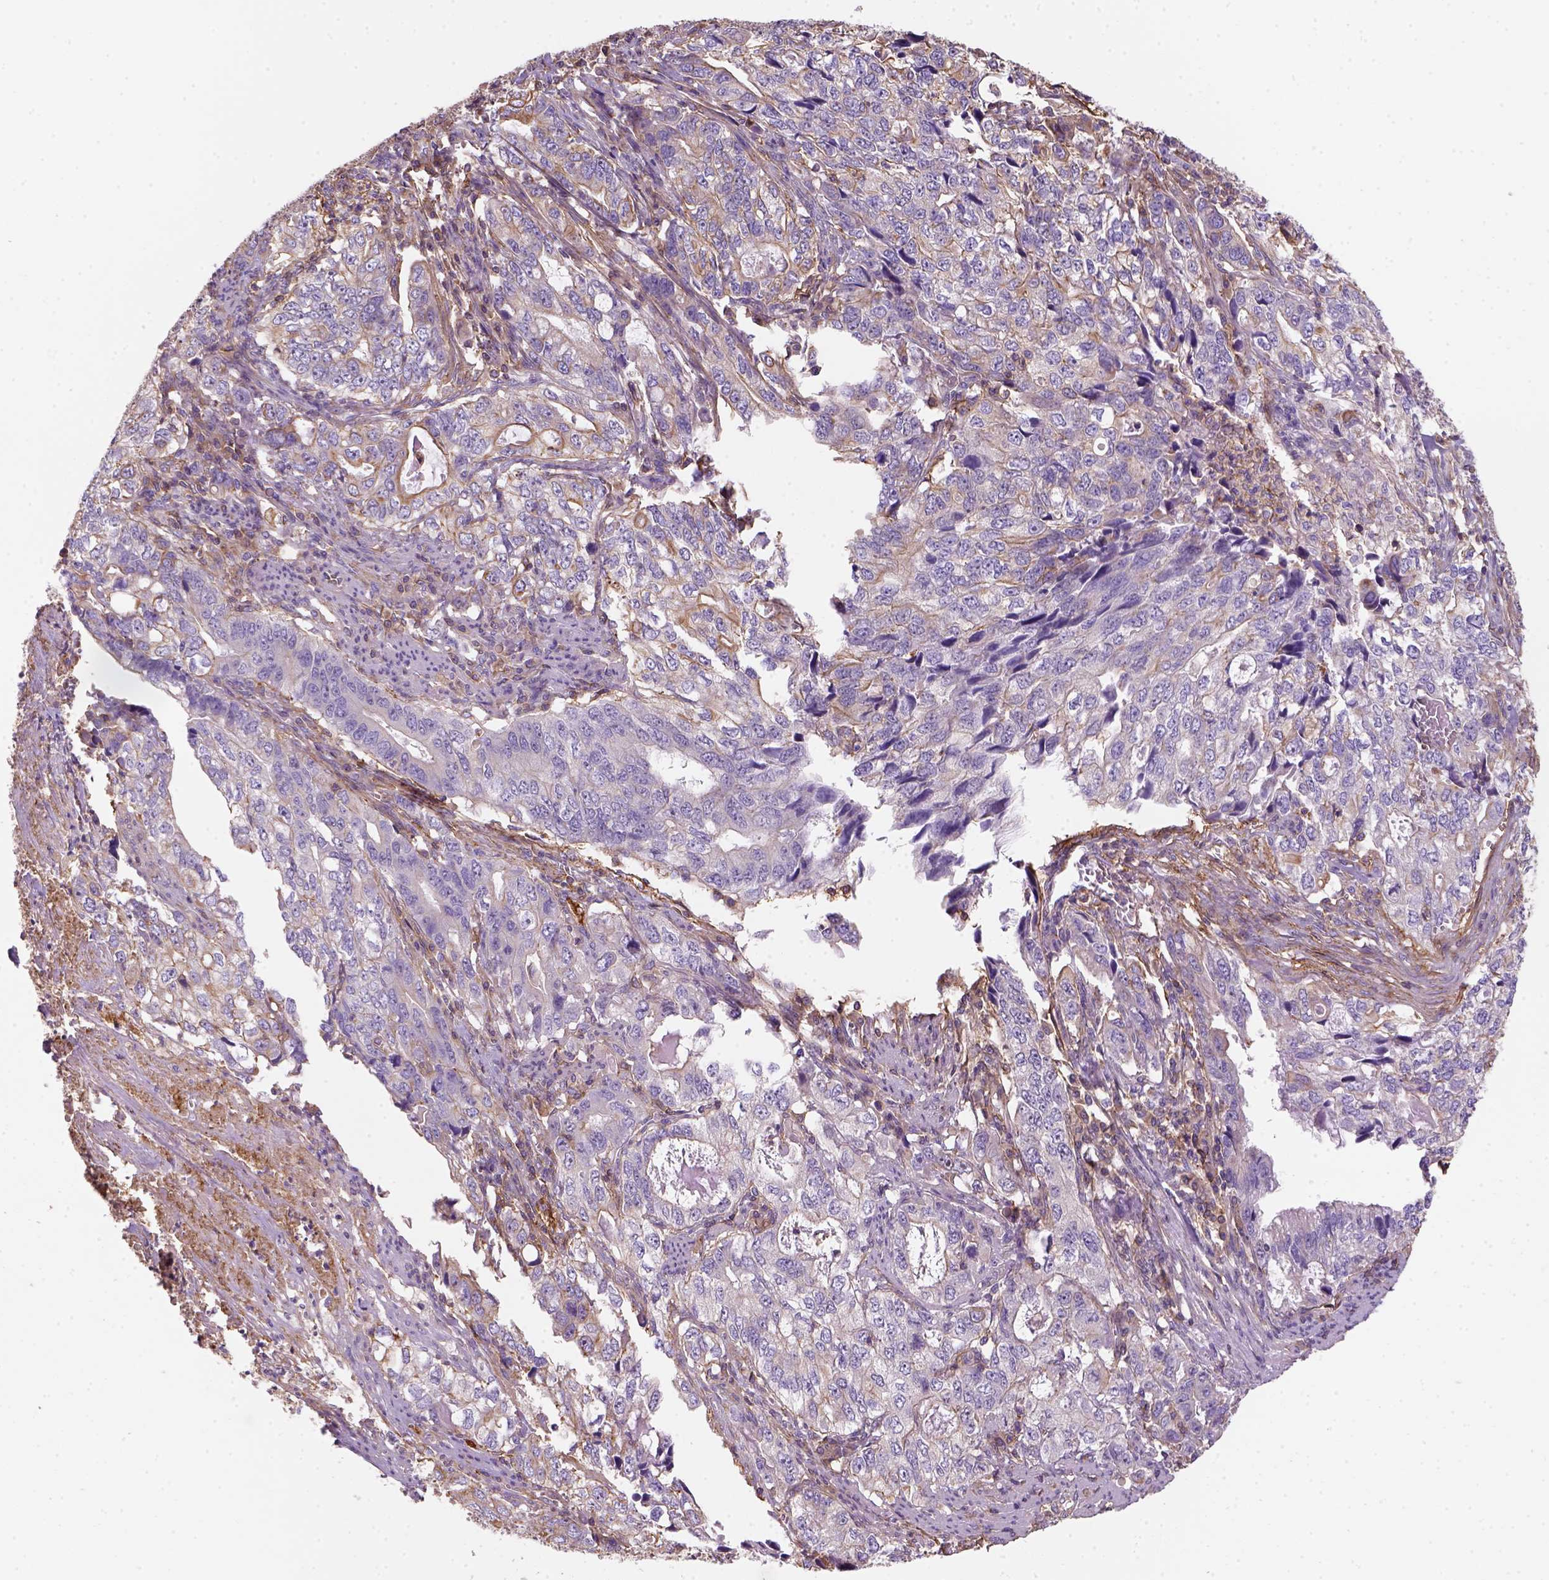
{"staining": {"intensity": "moderate", "quantity": "<25%", "location": "cytoplasmic/membranous"}, "tissue": "stomach cancer", "cell_type": "Tumor cells", "image_type": "cancer", "snomed": [{"axis": "morphology", "description": "Adenocarcinoma, NOS"}, {"axis": "topography", "description": "Stomach, lower"}], "caption": "Protein analysis of adenocarcinoma (stomach) tissue demonstrates moderate cytoplasmic/membranous expression in approximately <25% of tumor cells. Nuclei are stained in blue.", "gene": "GPRC5D", "patient": {"sex": "female", "age": 72}}